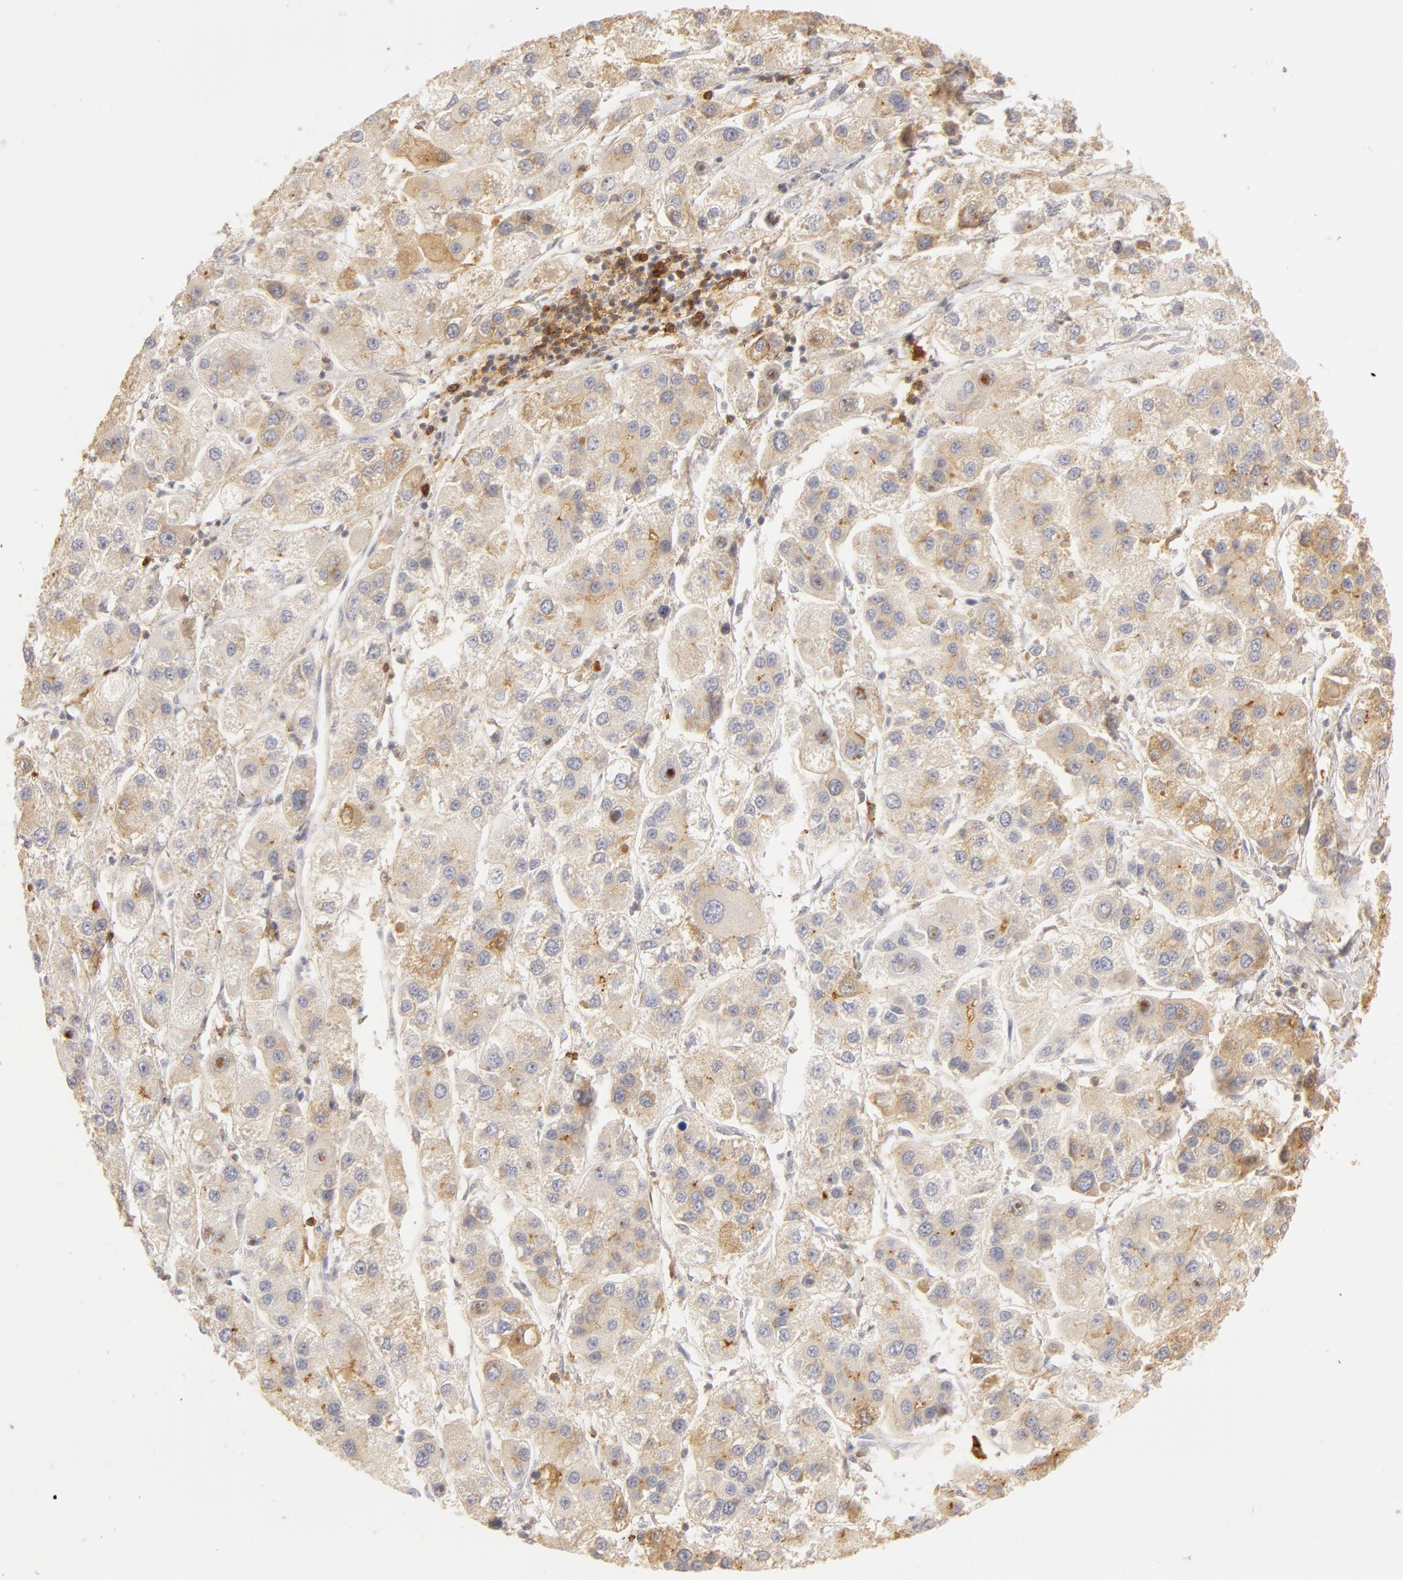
{"staining": {"intensity": "weak", "quantity": "25%-75%", "location": "cytoplasmic/membranous"}, "tissue": "liver cancer", "cell_type": "Tumor cells", "image_type": "cancer", "snomed": [{"axis": "morphology", "description": "Carcinoma, Hepatocellular, NOS"}, {"axis": "topography", "description": "Liver"}], "caption": "Protein expression analysis of hepatocellular carcinoma (liver) exhibits weak cytoplasmic/membranous expression in about 25%-75% of tumor cells.", "gene": "C1R", "patient": {"sex": "female", "age": 85}}